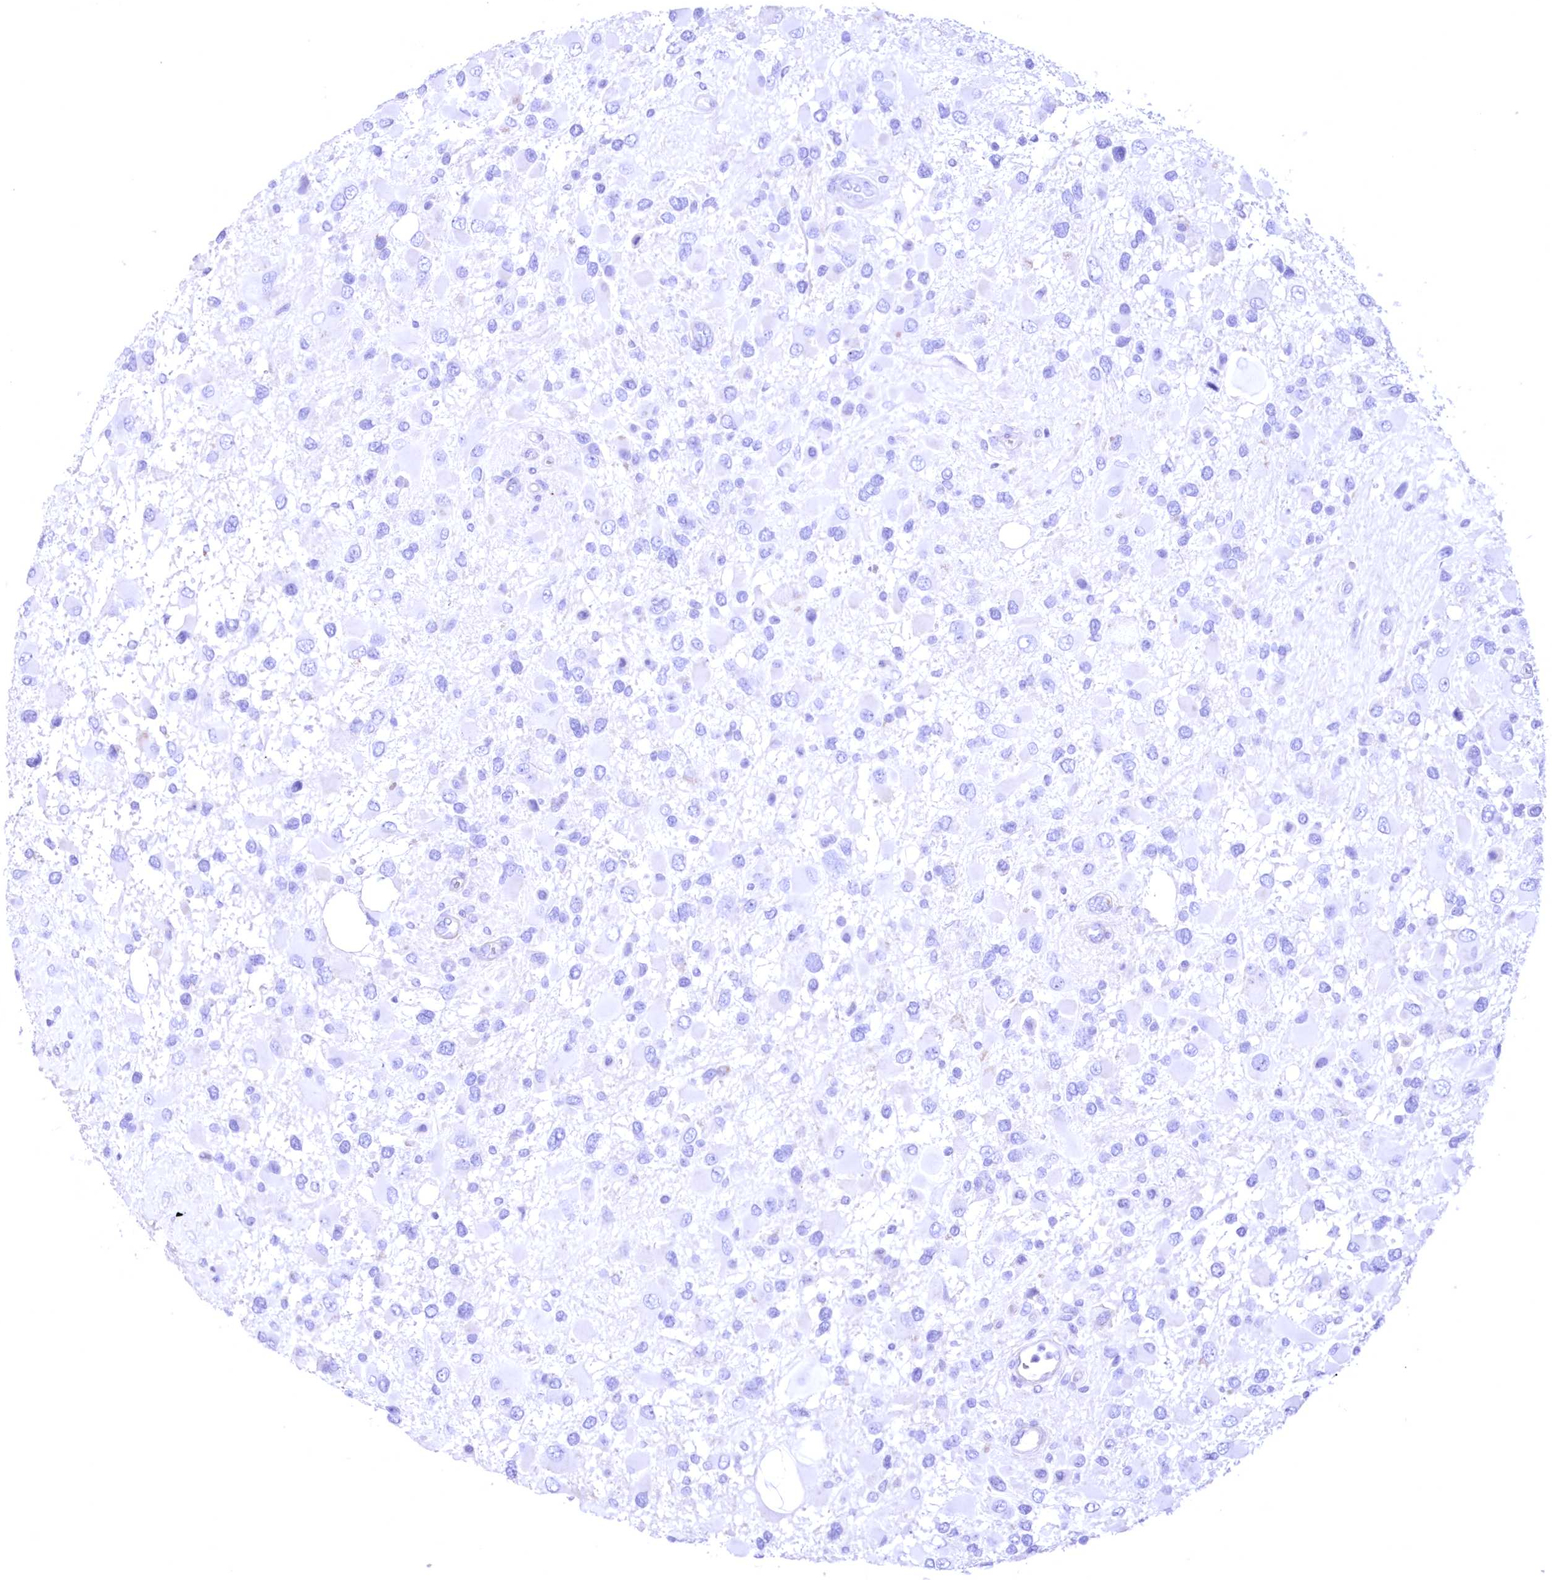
{"staining": {"intensity": "negative", "quantity": "none", "location": "none"}, "tissue": "glioma", "cell_type": "Tumor cells", "image_type": "cancer", "snomed": [{"axis": "morphology", "description": "Glioma, malignant, High grade"}, {"axis": "topography", "description": "Brain"}], "caption": "Immunohistochemical staining of glioma exhibits no significant staining in tumor cells.", "gene": "WDR74", "patient": {"sex": "male", "age": 53}}